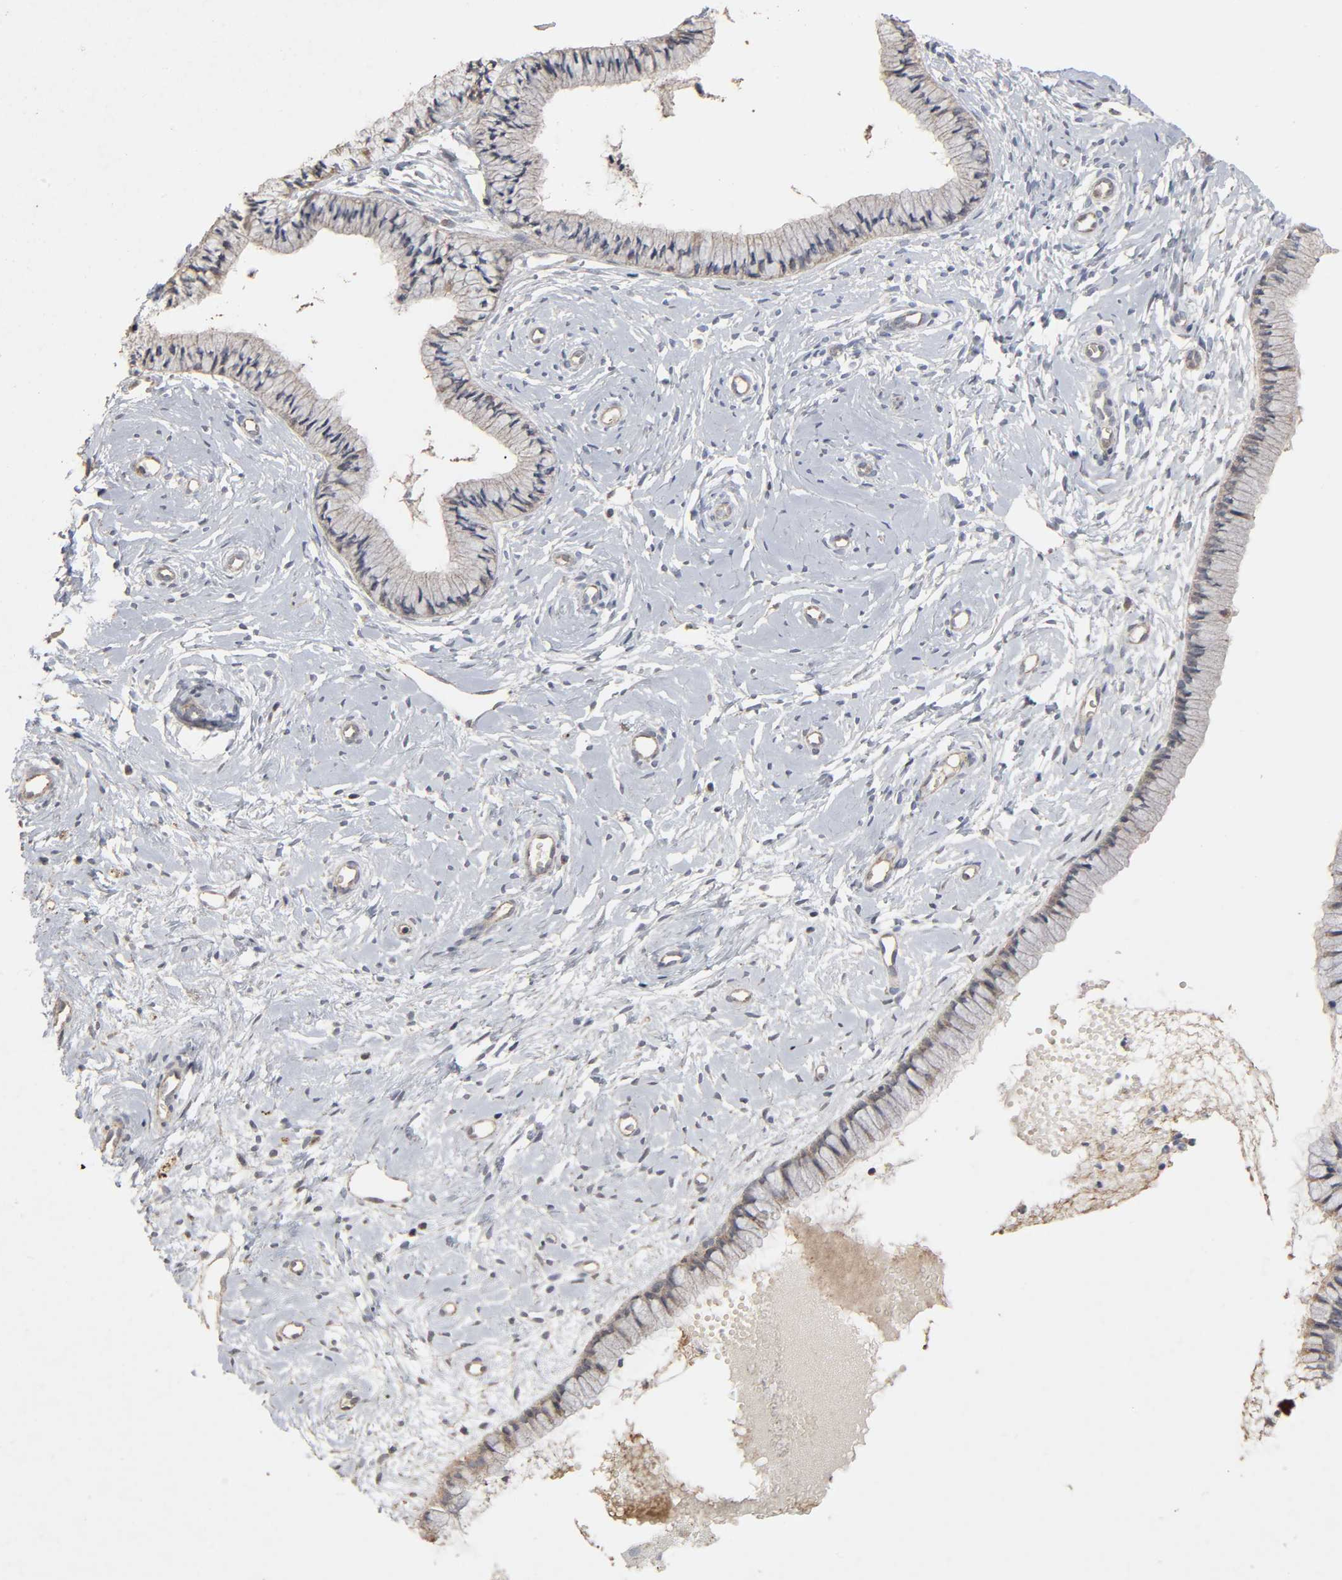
{"staining": {"intensity": "weak", "quantity": ">75%", "location": "cytoplasmic/membranous"}, "tissue": "cervix", "cell_type": "Glandular cells", "image_type": "normal", "snomed": [{"axis": "morphology", "description": "Normal tissue, NOS"}, {"axis": "topography", "description": "Cervix"}], "caption": "This is an image of IHC staining of normal cervix, which shows weak positivity in the cytoplasmic/membranous of glandular cells.", "gene": "CDK6", "patient": {"sex": "female", "age": 46}}